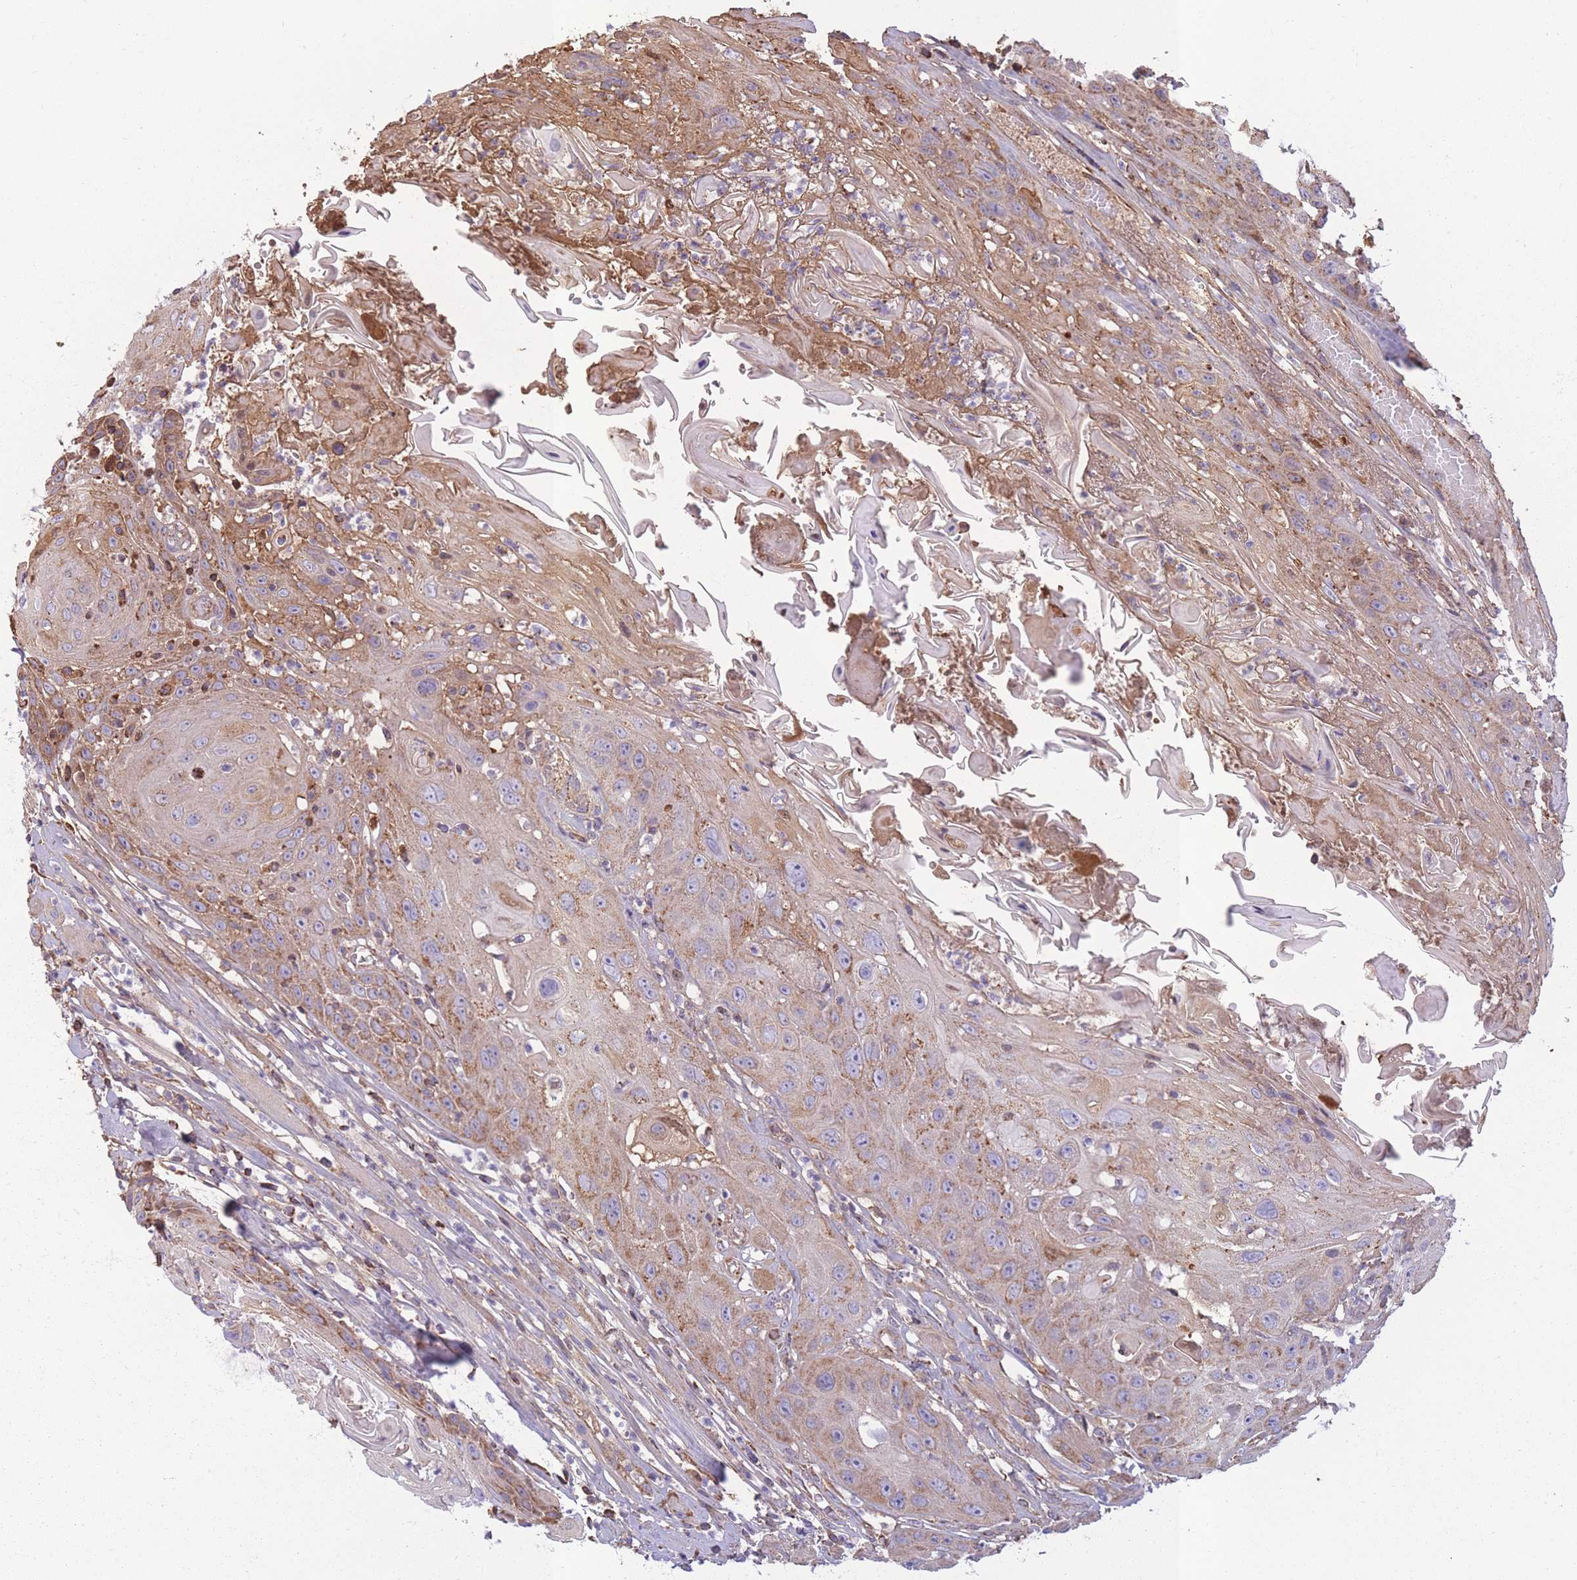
{"staining": {"intensity": "moderate", "quantity": ">75%", "location": "cytoplasmic/membranous"}, "tissue": "head and neck cancer", "cell_type": "Tumor cells", "image_type": "cancer", "snomed": [{"axis": "morphology", "description": "Squamous cell carcinoma, NOS"}, {"axis": "topography", "description": "Head-Neck"}], "caption": "Head and neck cancer (squamous cell carcinoma) was stained to show a protein in brown. There is medium levels of moderate cytoplasmic/membranous positivity in about >75% of tumor cells.", "gene": "KAT2A", "patient": {"sex": "female", "age": 59}}